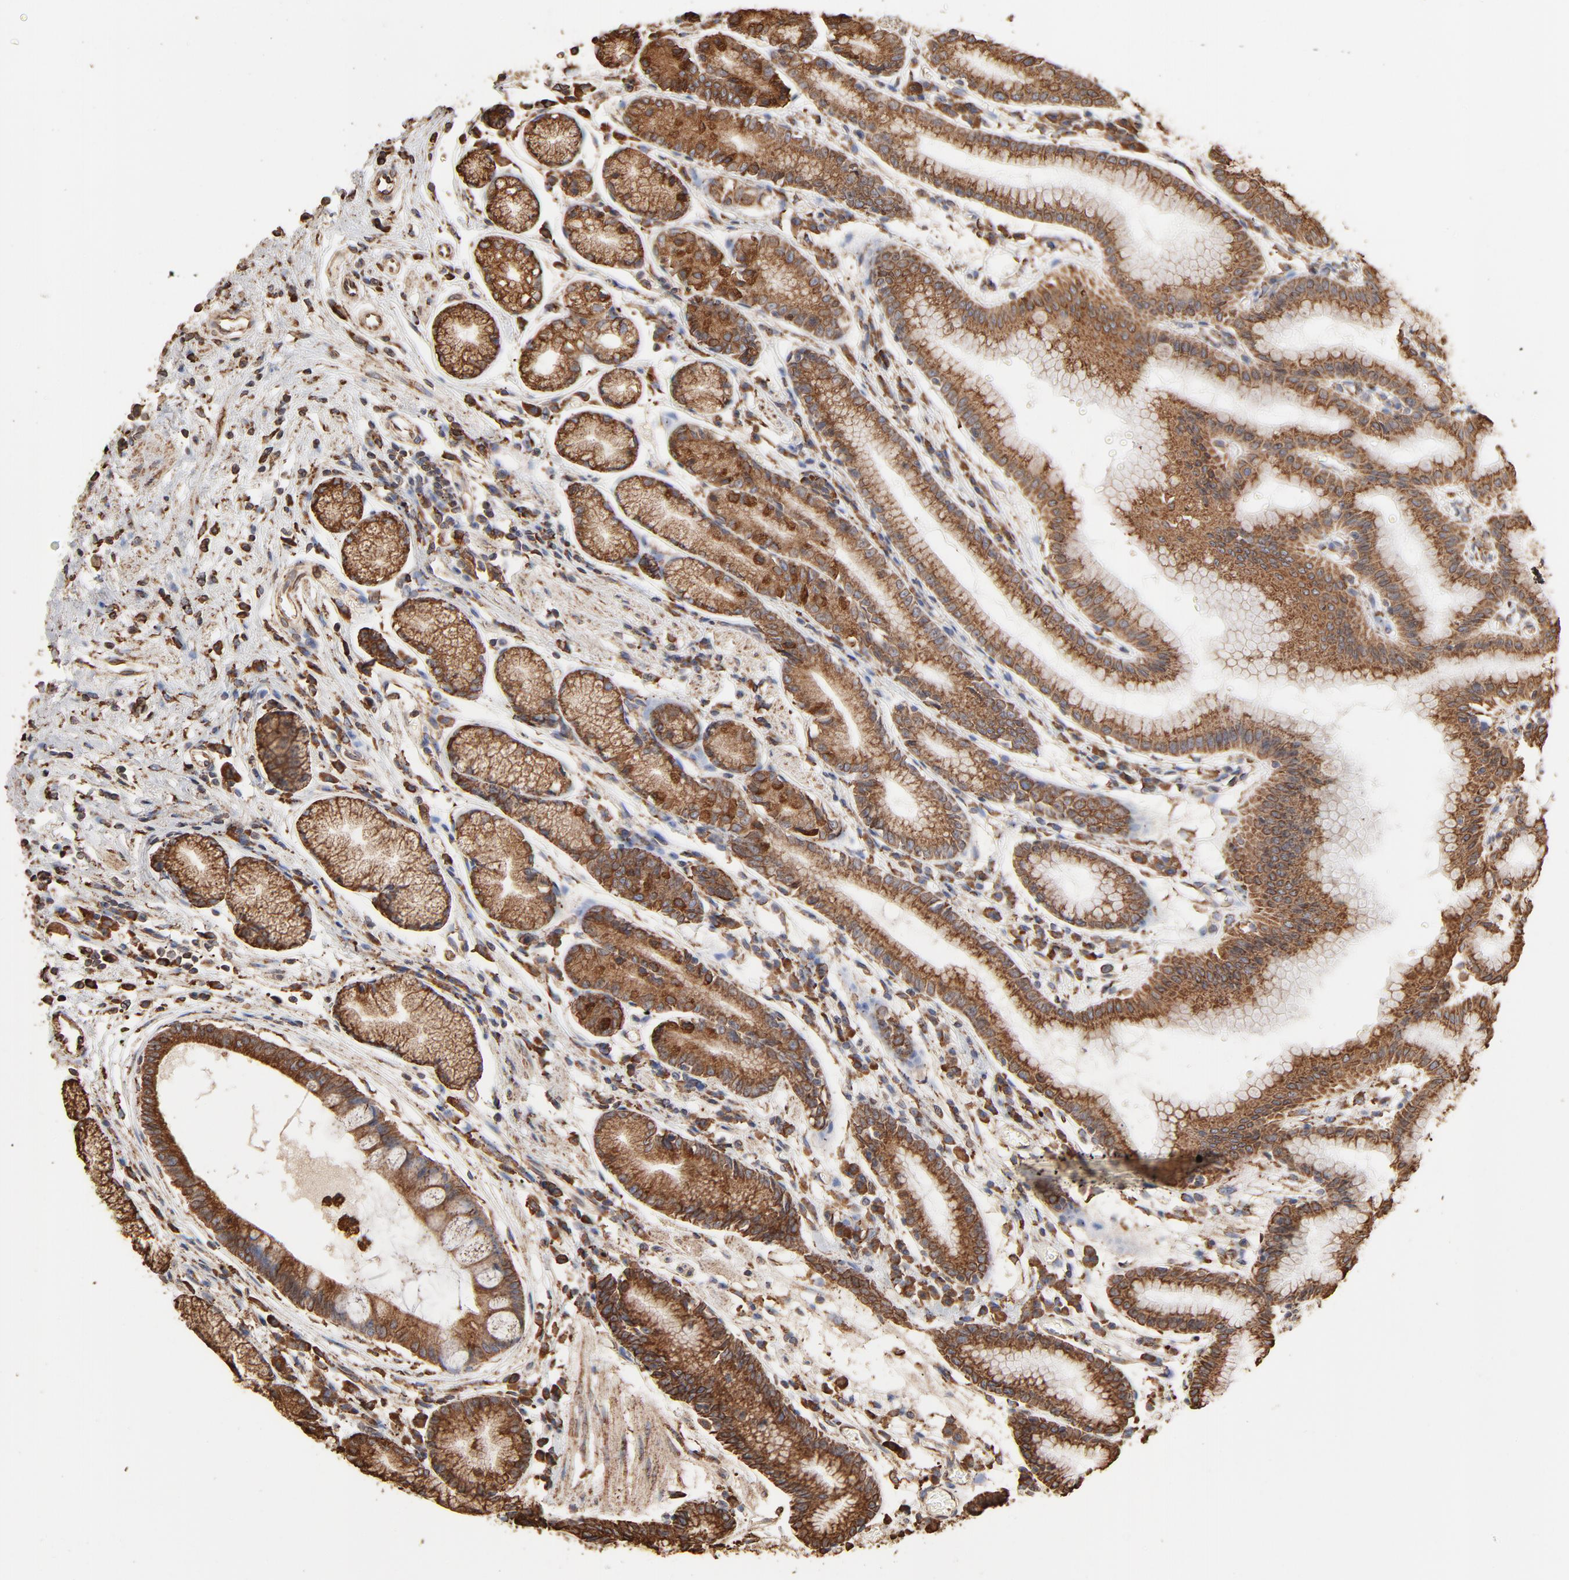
{"staining": {"intensity": "moderate", "quantity": ">75%", "location": "cytoplasmic/membranous"}, "tissue": "stomach", "cell_type": "Glandular cells", "image_type": "normal", "snomed": [{"axis": "morphology", "description": "Normal tissue, NOS"}, {"axis": "morphology", "description": "Inflammation, NOS"}, {"axis": "topography", "description": "Stomach, lower"}], "caption": "The histopathology image reveals immunohistochemical staining of benign stomach. There is moderate cytoplasmic/membranous expression is identified in approximately >75% of glandular cells.", "gene": "PDIA3", "patient": {"sex": "male", "age": 59}}